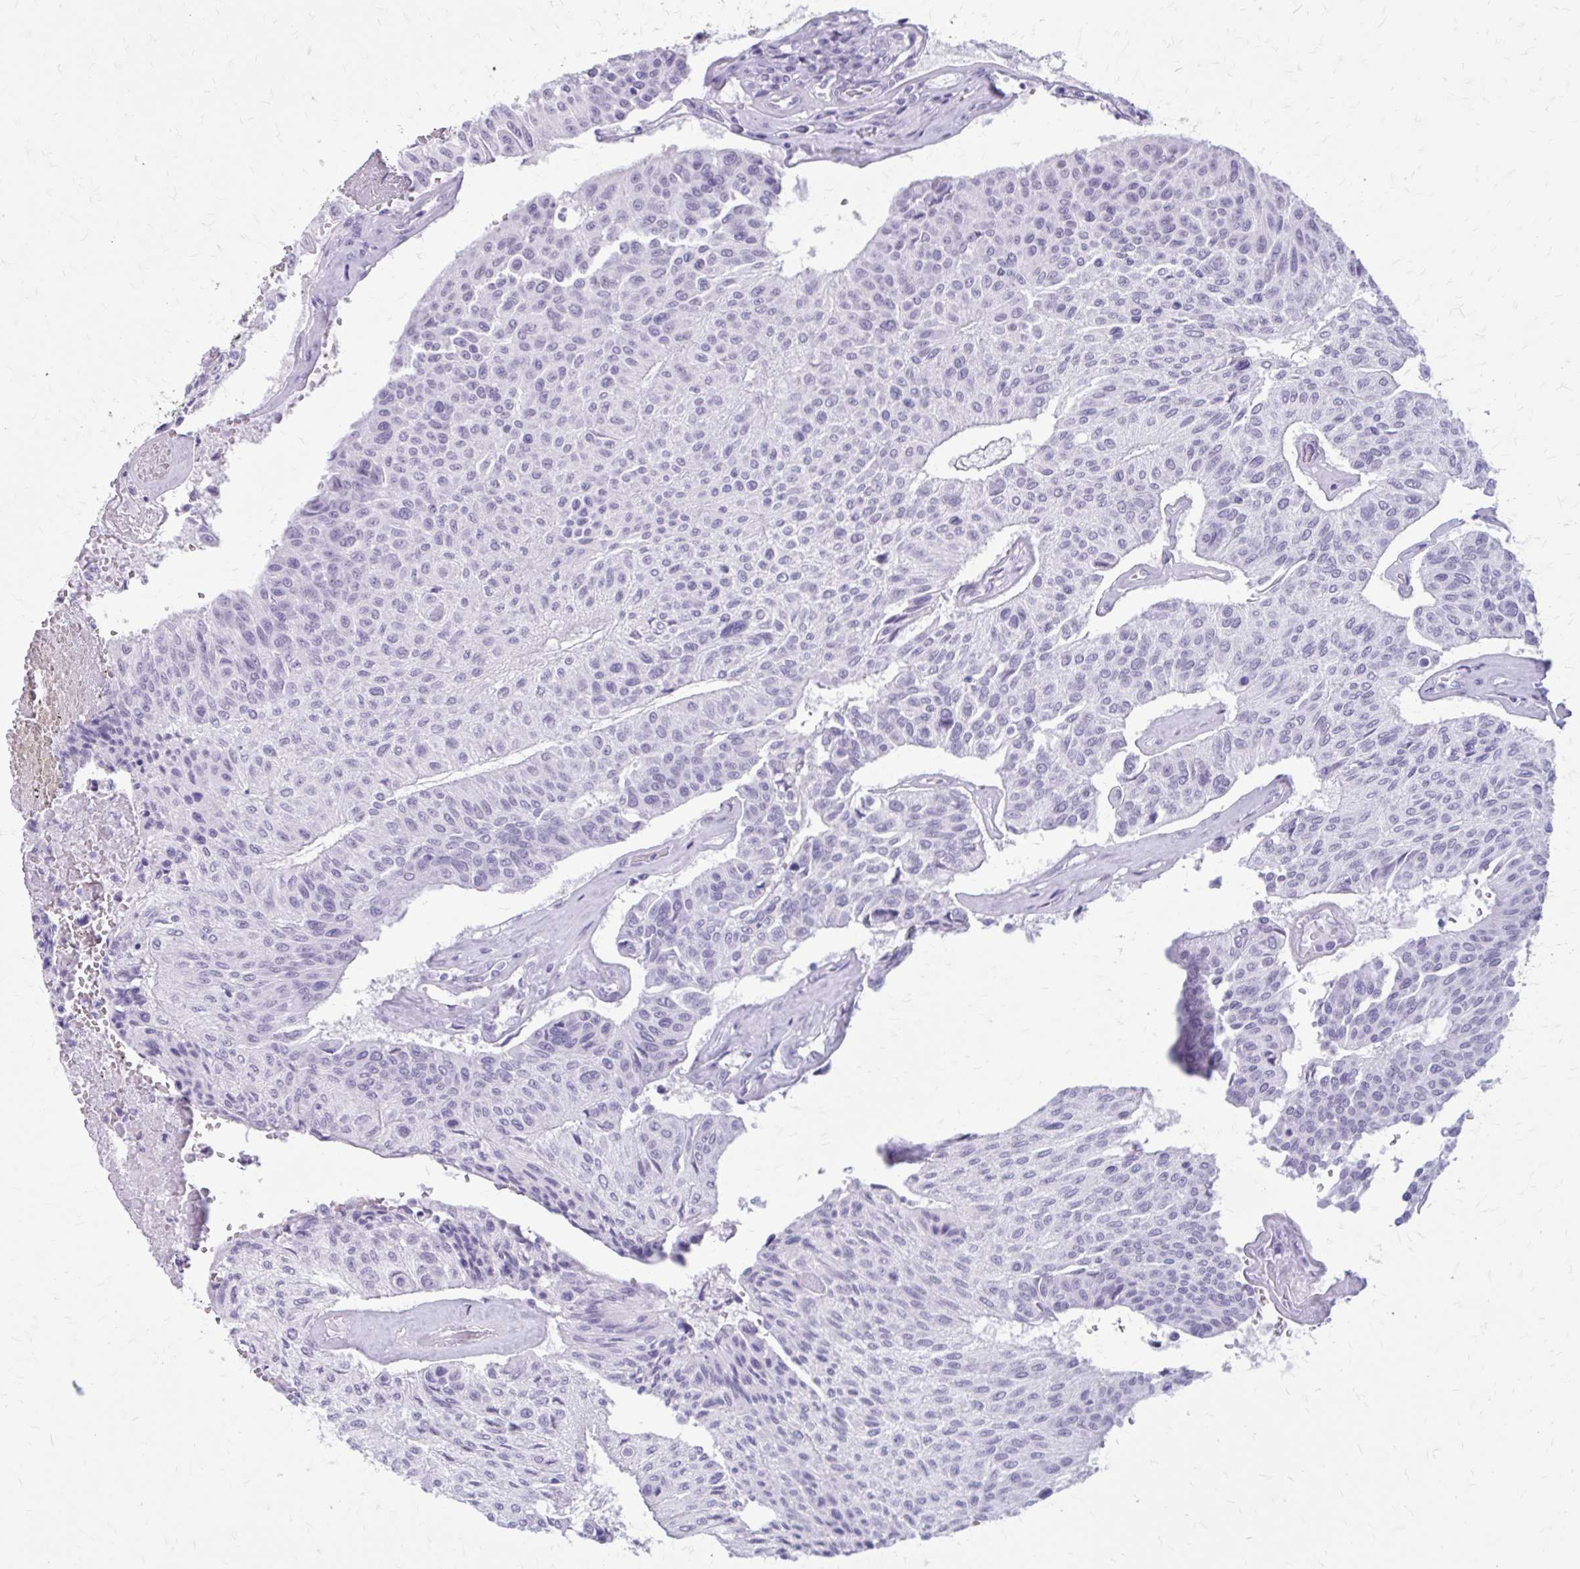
{"staining": {"intensity": "negative", "quantity": "none", "location": "none"}, "tissue": "urothelial cancer", "cell_type": "Tumor cells", "image_type": "cancer", "snomed": [{"axis": "morphology", "description": "Urothelial carcinoma, High grade"}, {"axis": "topography", "description": "Urinary bladder"}], "caption": "Urothelial carcinoma (high-grade) was stained to show a protein in brown. There is no significant expression in tumor cells.", "gene": "GAD1", "patient": {"sex": "male", "age": 66}}